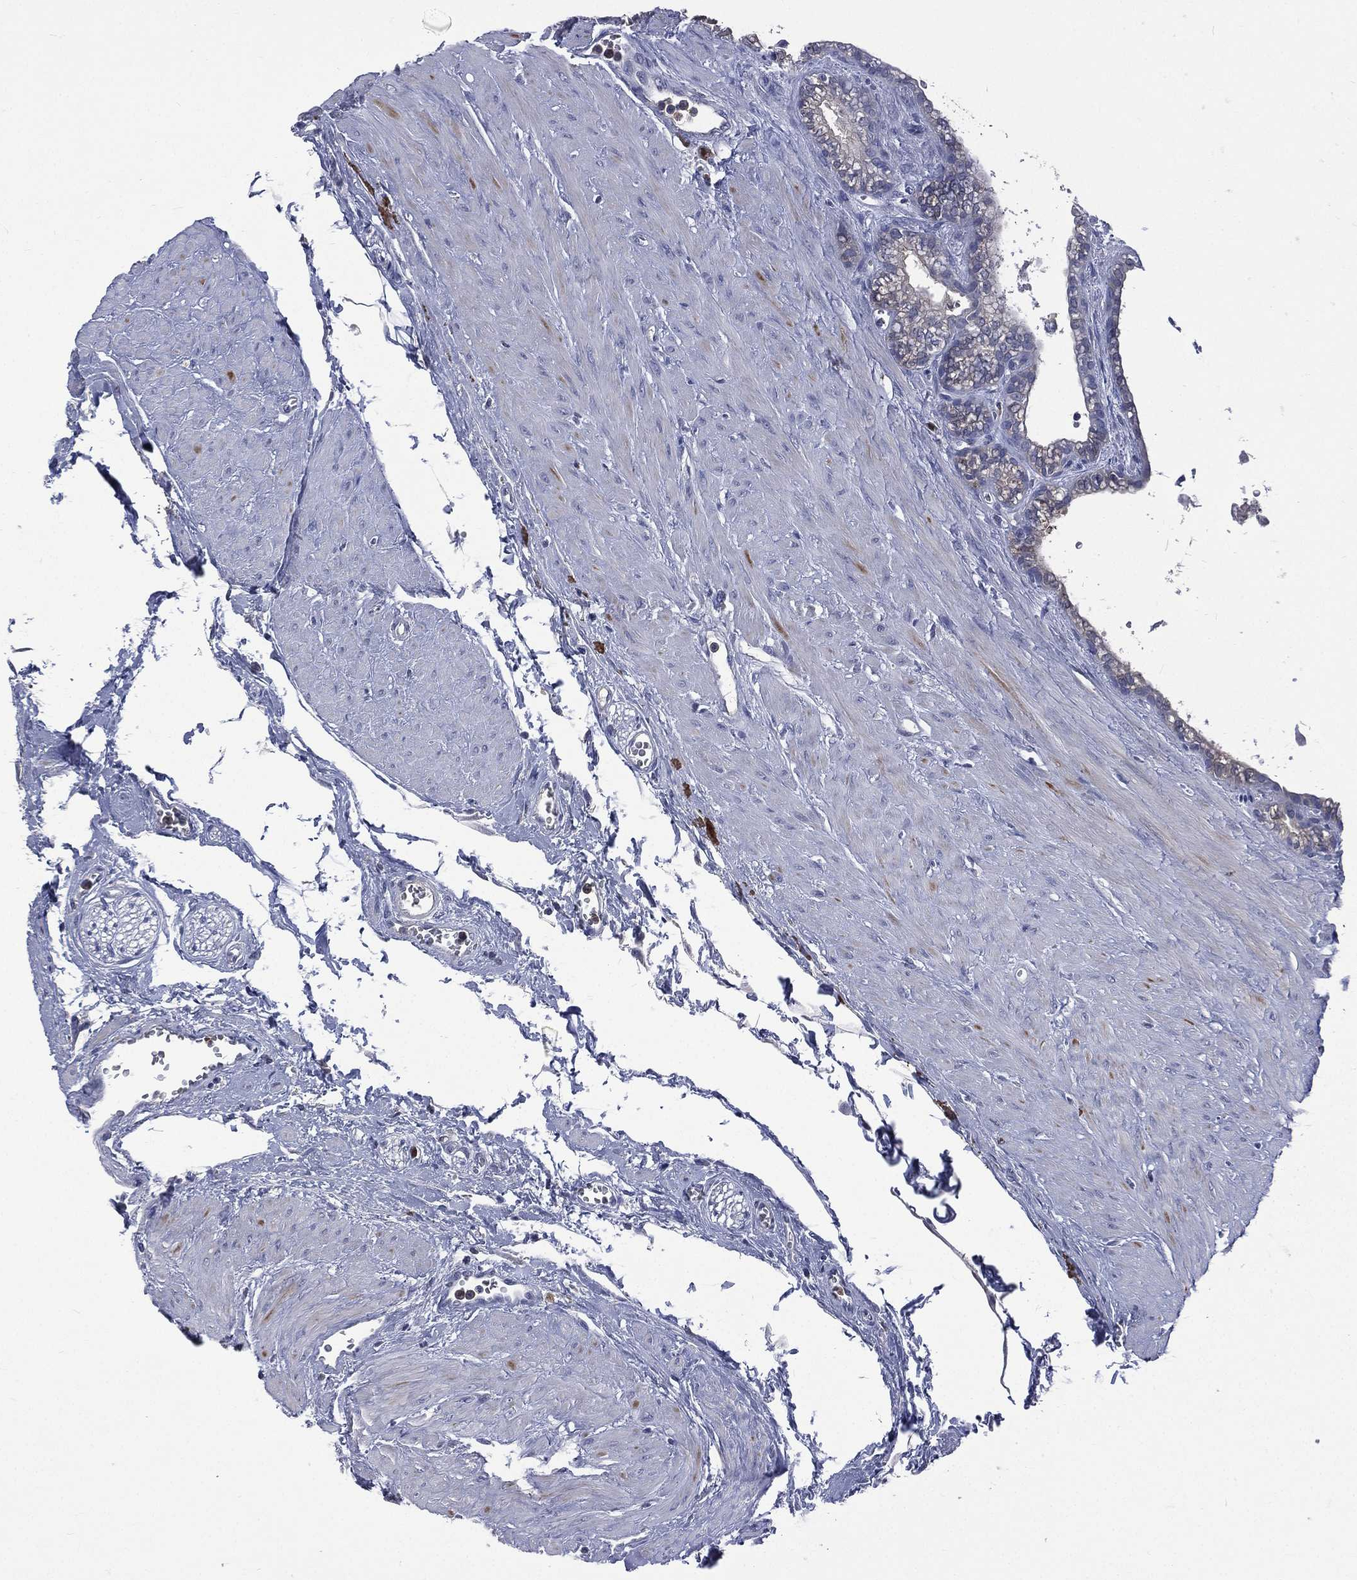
{"staining": {"intensity": "moderate", "quantity": "25%-75%", "location": "cytoplasmic/membranous"}, "tissue": "seminal vesicle", "cell_type": "Glandular cells", "image_type": "normal", "snomed": [{"axis": "morphology", "description": "Normal tissue, NOS"}, {"axis": "morphology", "description": "Urothelial carcinoma, NOS"}, {"axis": "topography", "description": "Urinary bladder"}, {"axis": "topography", "description": "Seminal veicle"}], "caption": "Brown immunohistochemical staining in normal human seminal vesicle shows moderate cytoplasmic/membranous expression in about 25%-75% of glandular cells. Using DAB (3,3'-diaminobenzidine) (brown) and hematoxylin (blue) stains, captured at high magnification using brightfield microscopy.", "gene": "CA12", "patient": {"sex": "male", "age": 76}}